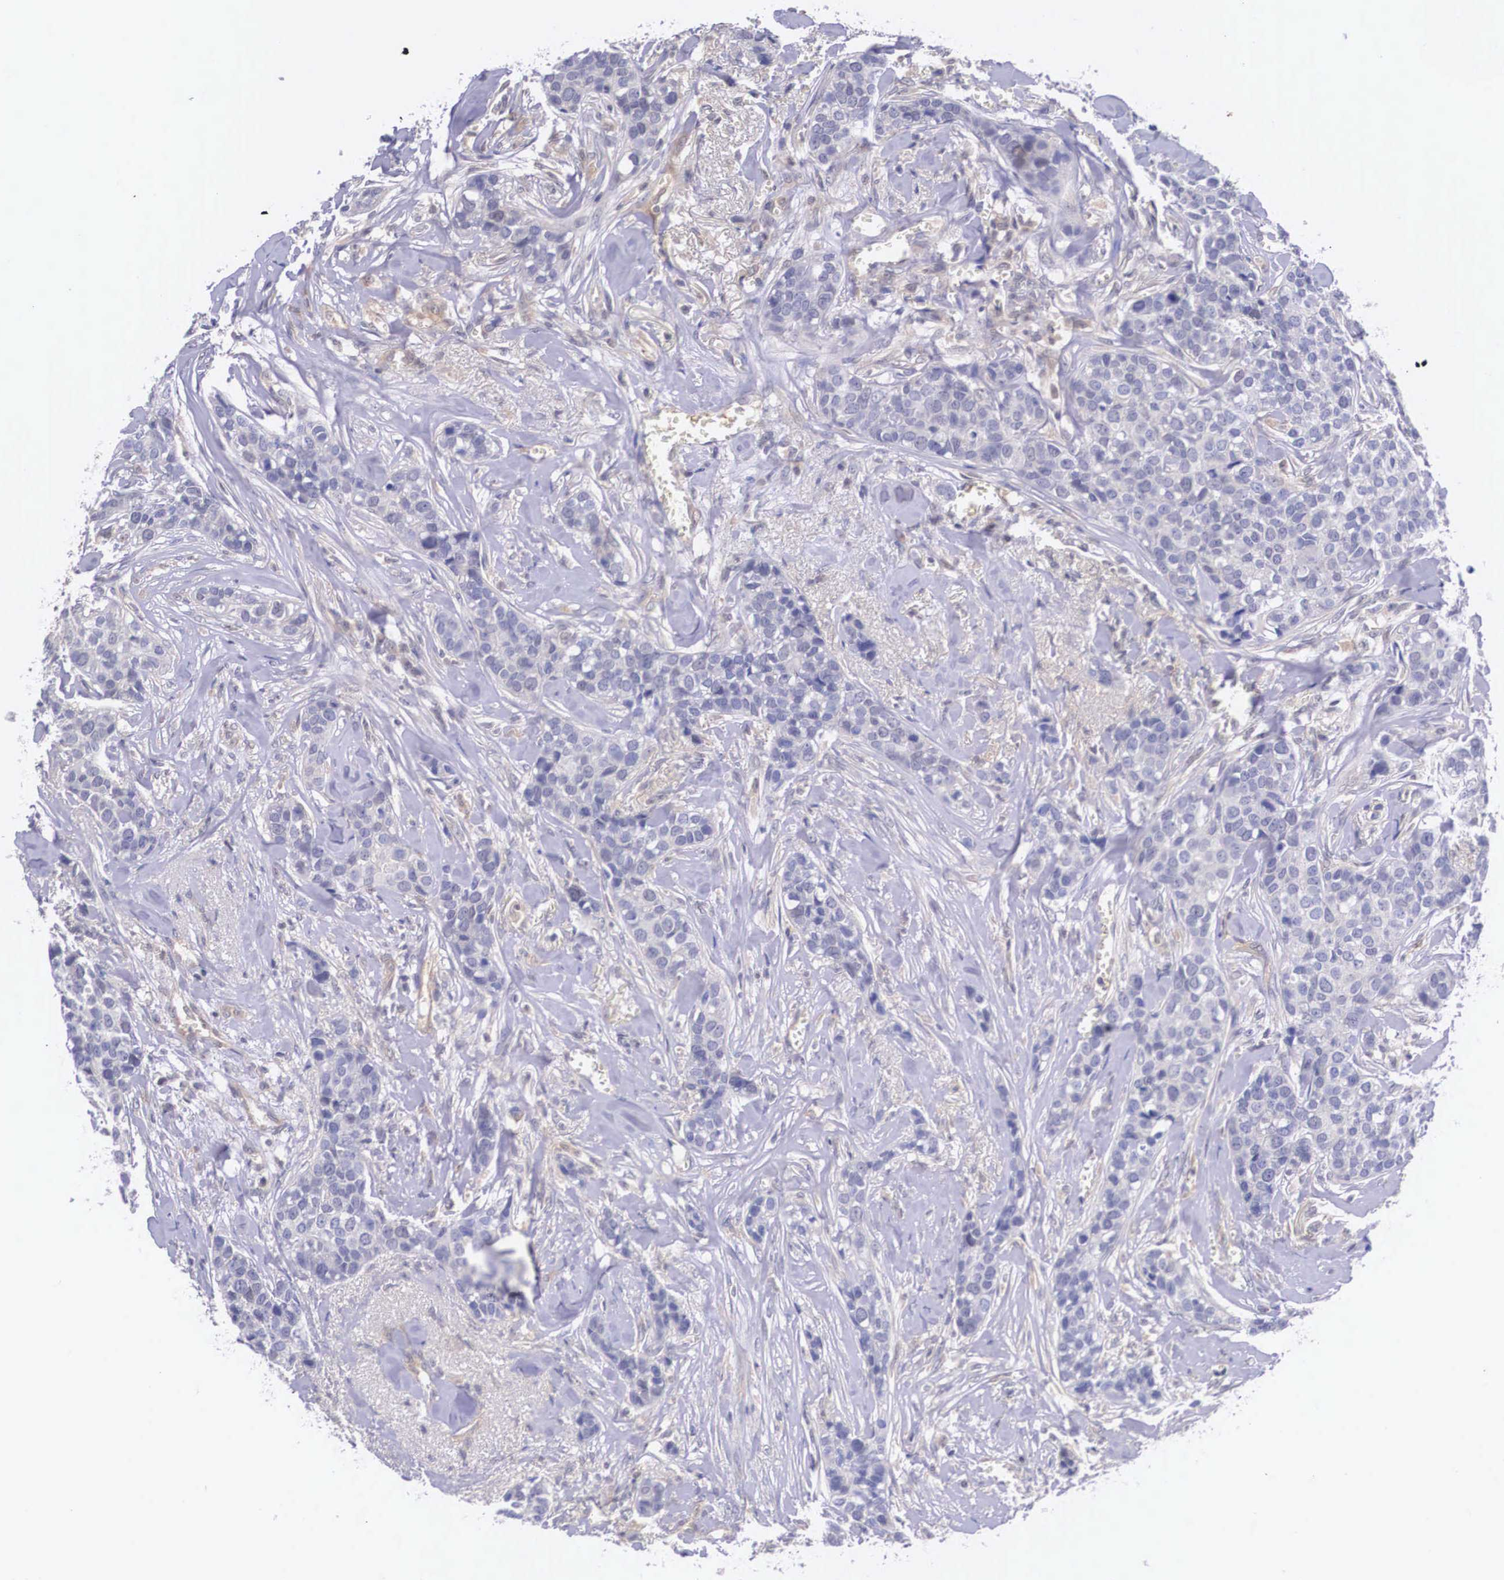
{"staining": {"intensity": "negative", "quantity": "none", "location": "none"}, "tissue": "breast cancer", "cell_type": "Tumor cells", "image_type": "cancer", "snomed": [{"axis": "morphology", "description": "Duct carcinoma"}, {"axis": "topography", "description": "Breast"}], "caption": "DAB immunohistochemical staining of breast invasive ductal carcinoma exhibits no significant expression in tumor cells. (Immunohistochemistry (ihc), brightfield microscopy, high magnification).", "gene": "IGBP1", "patient": {"sex": "female", "age": 91}}